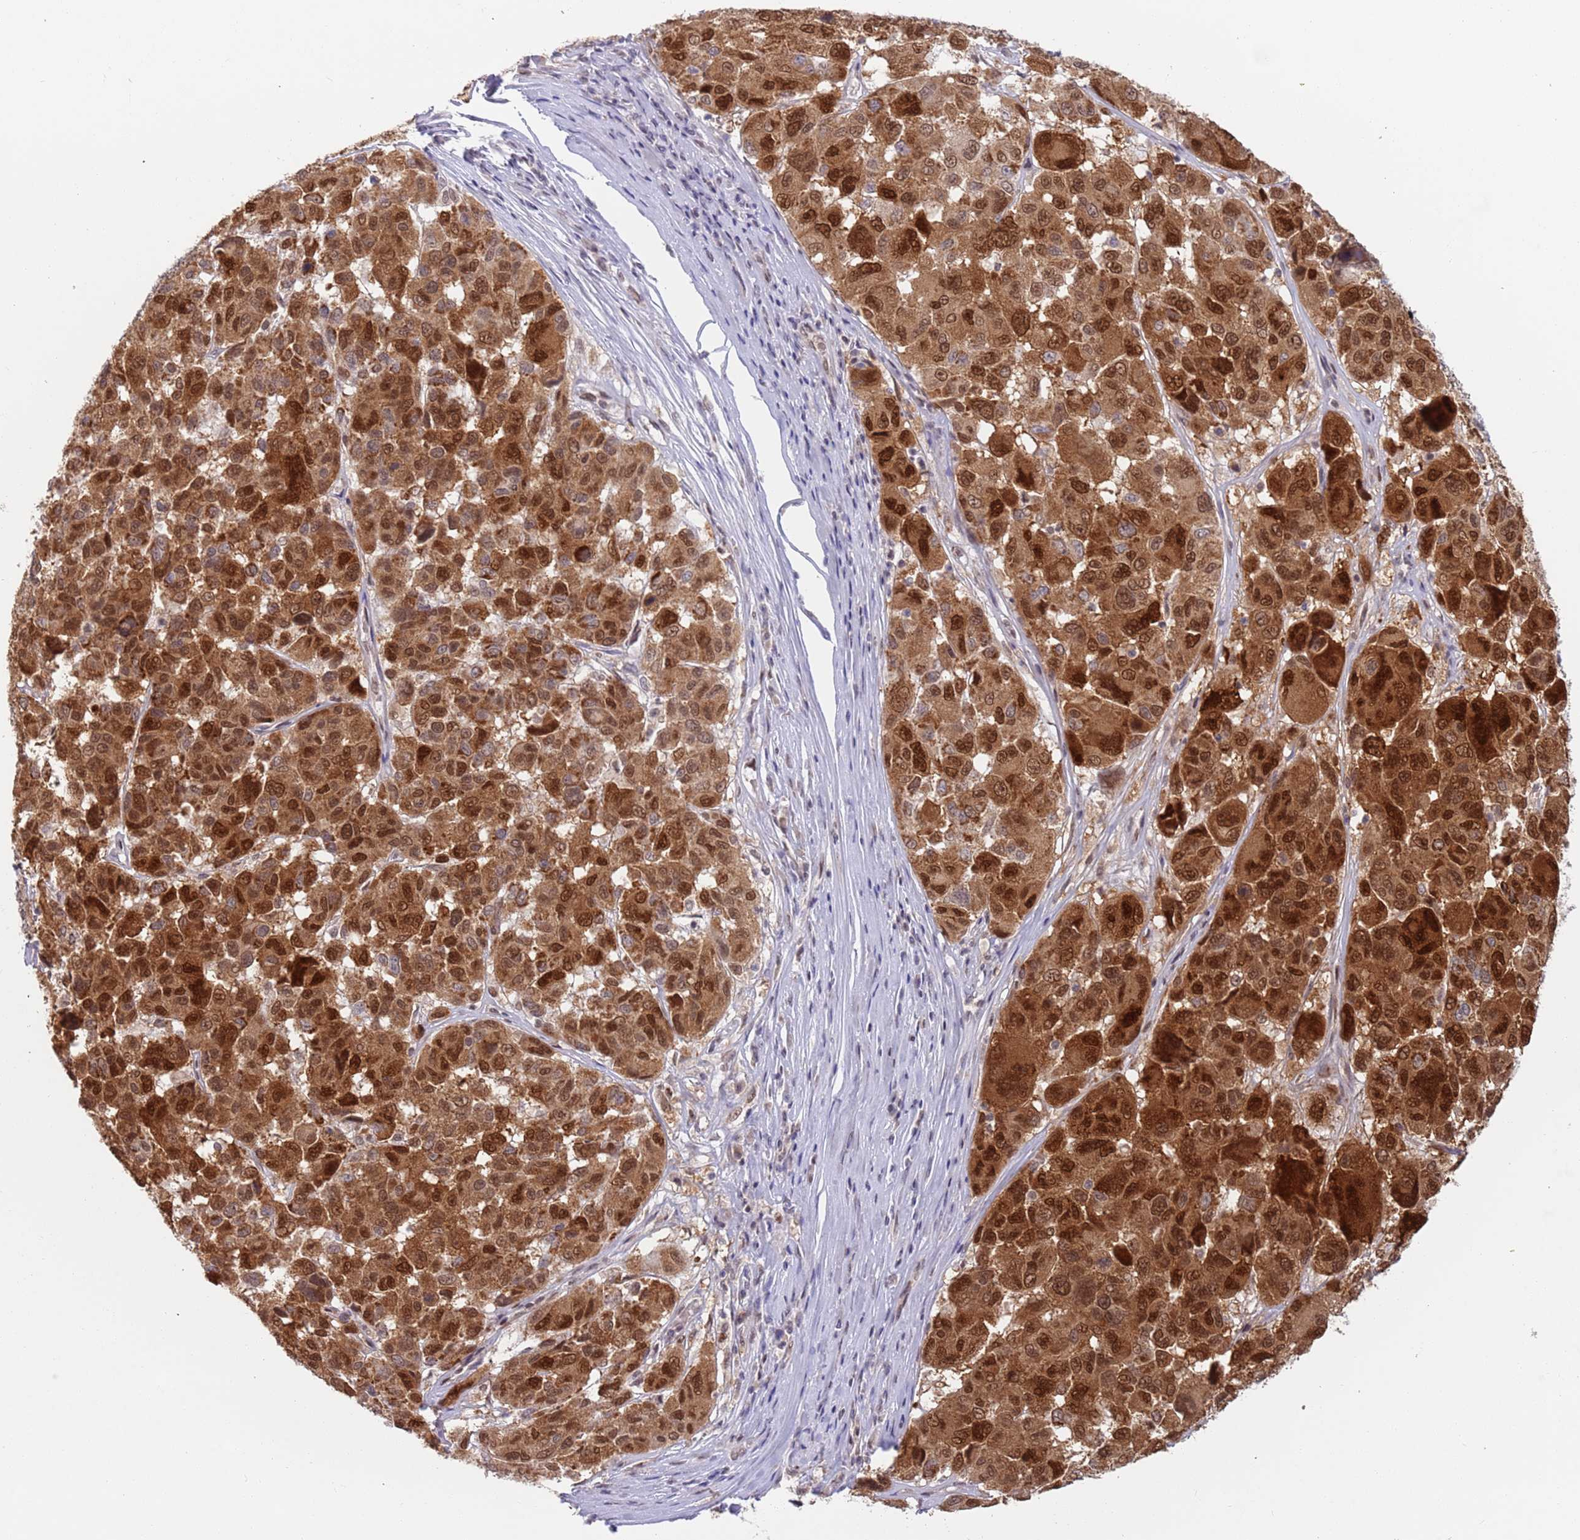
{"staining": {"intensity": "strong", "quantity": ">75%", "location": "cytoplasmic/membranous,nuclear"}, "tissue": "melanoma", "cell_type": "Tumor cells", "image_type": "cancer", "snomed": [{"axis": "morphology", "description": "Malignant melanoma, NOS"}, {"axis": "topography", "description": "Skin"}], "caption": "An image of malignant melanoma stained for a protein demonstrates strong cytoplasmic/membranous and nuclear brown staining in tumor cells.", "gene": "TIMM13", "patient": {"sex": "female", "age": 66}}